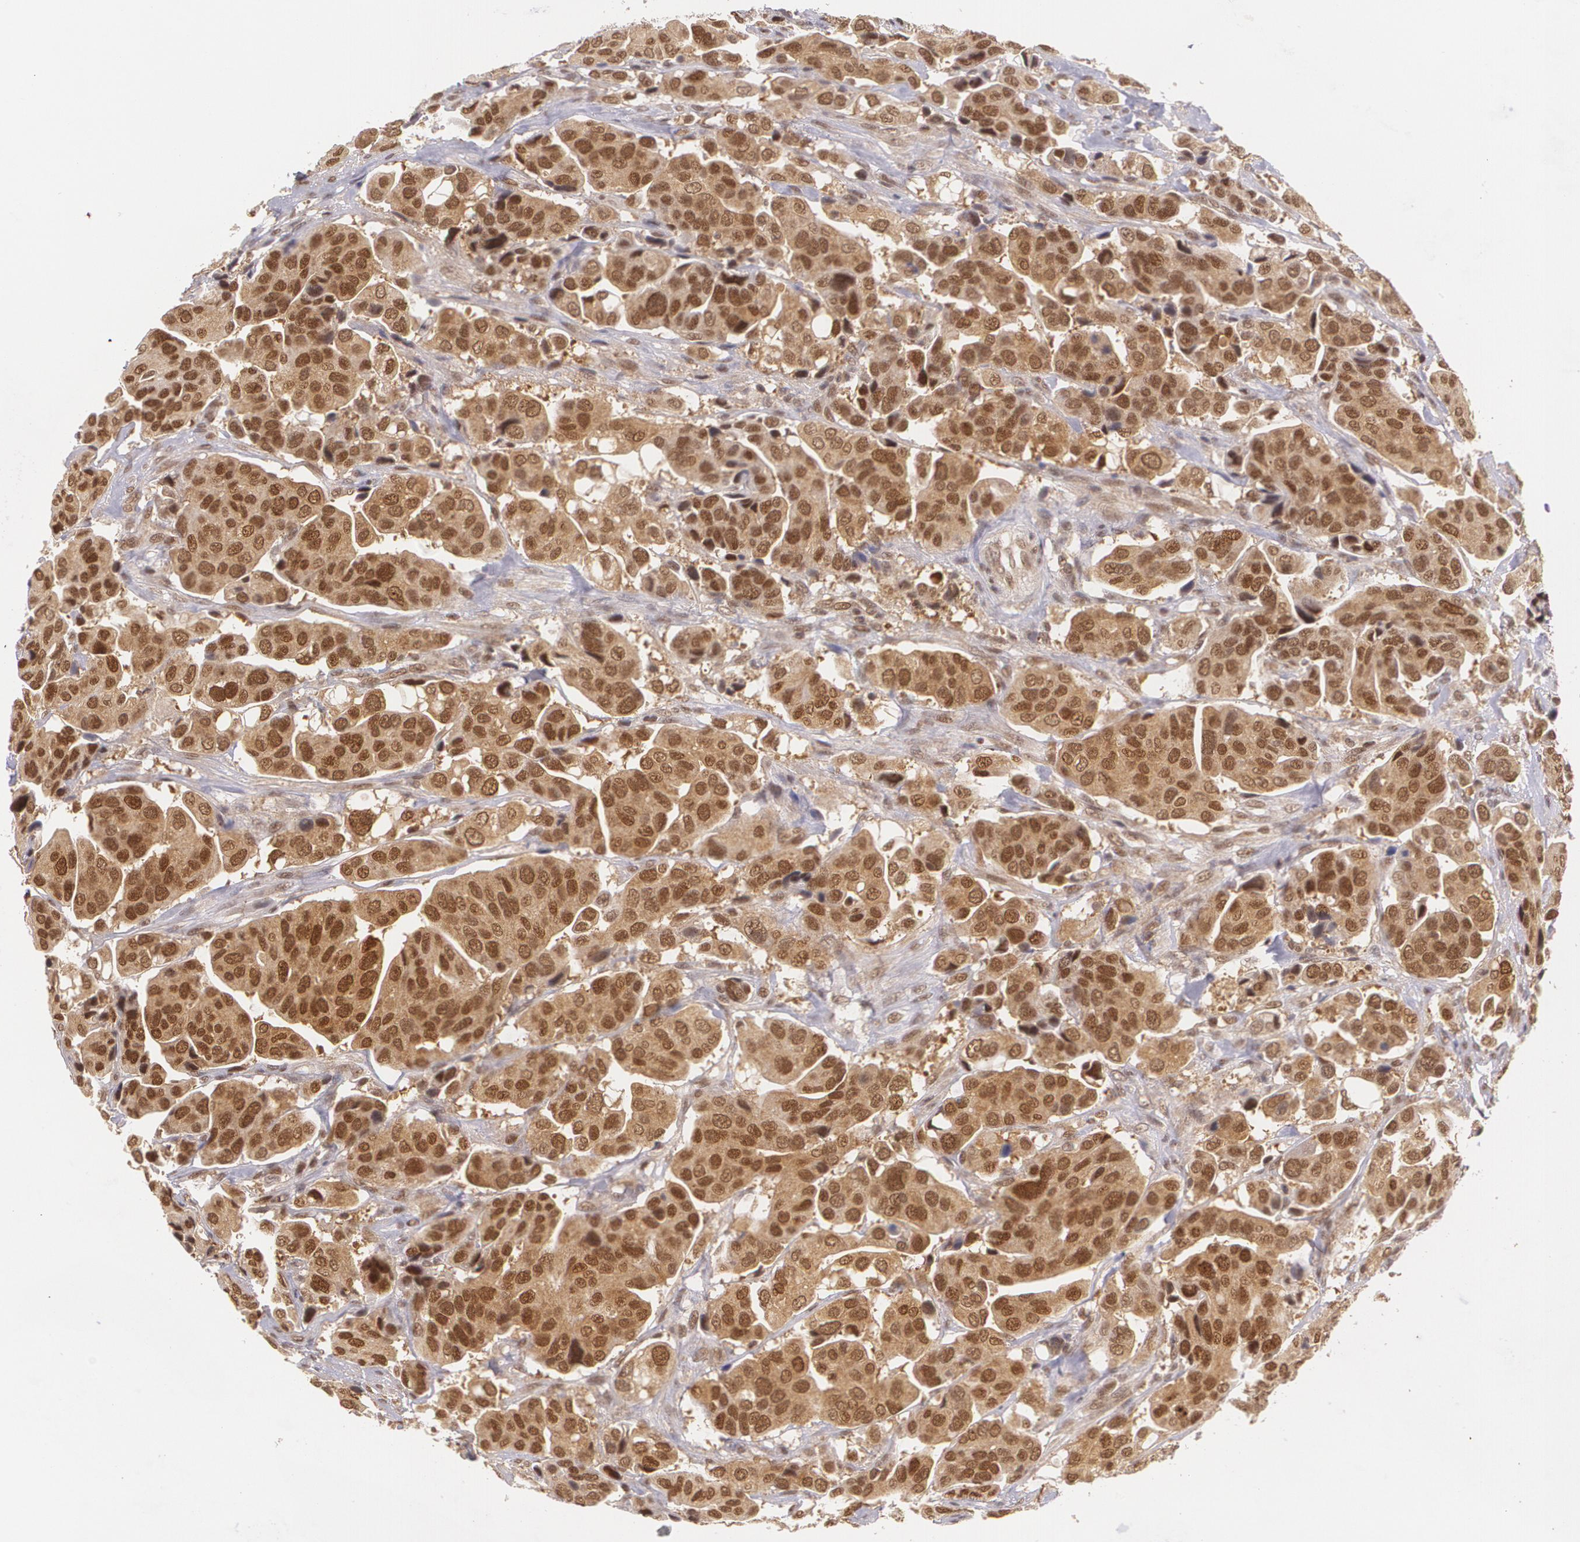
{"staining": {"intensity": "strong", "quantity": ">75%", "location": "cytoplasmic/membranous,nuclear"}, "tissue": "urothelial cancer", "cell_type": "Tumor cells", "image_type": "cancer", "snomed": [{"axis": "morphology", "description": "Adenocarcinoma, NOS"}, {"axis": "topography", "description": "Urinary bladder"}], "caption": "Protein staining of adenocarcinoma tissue exhibits strong cytoplasmic/membranous and nuclear expression in about >75% of tumor cells.", "gene": "CUL2", "patient": {"sex": "male", "age": 61}}